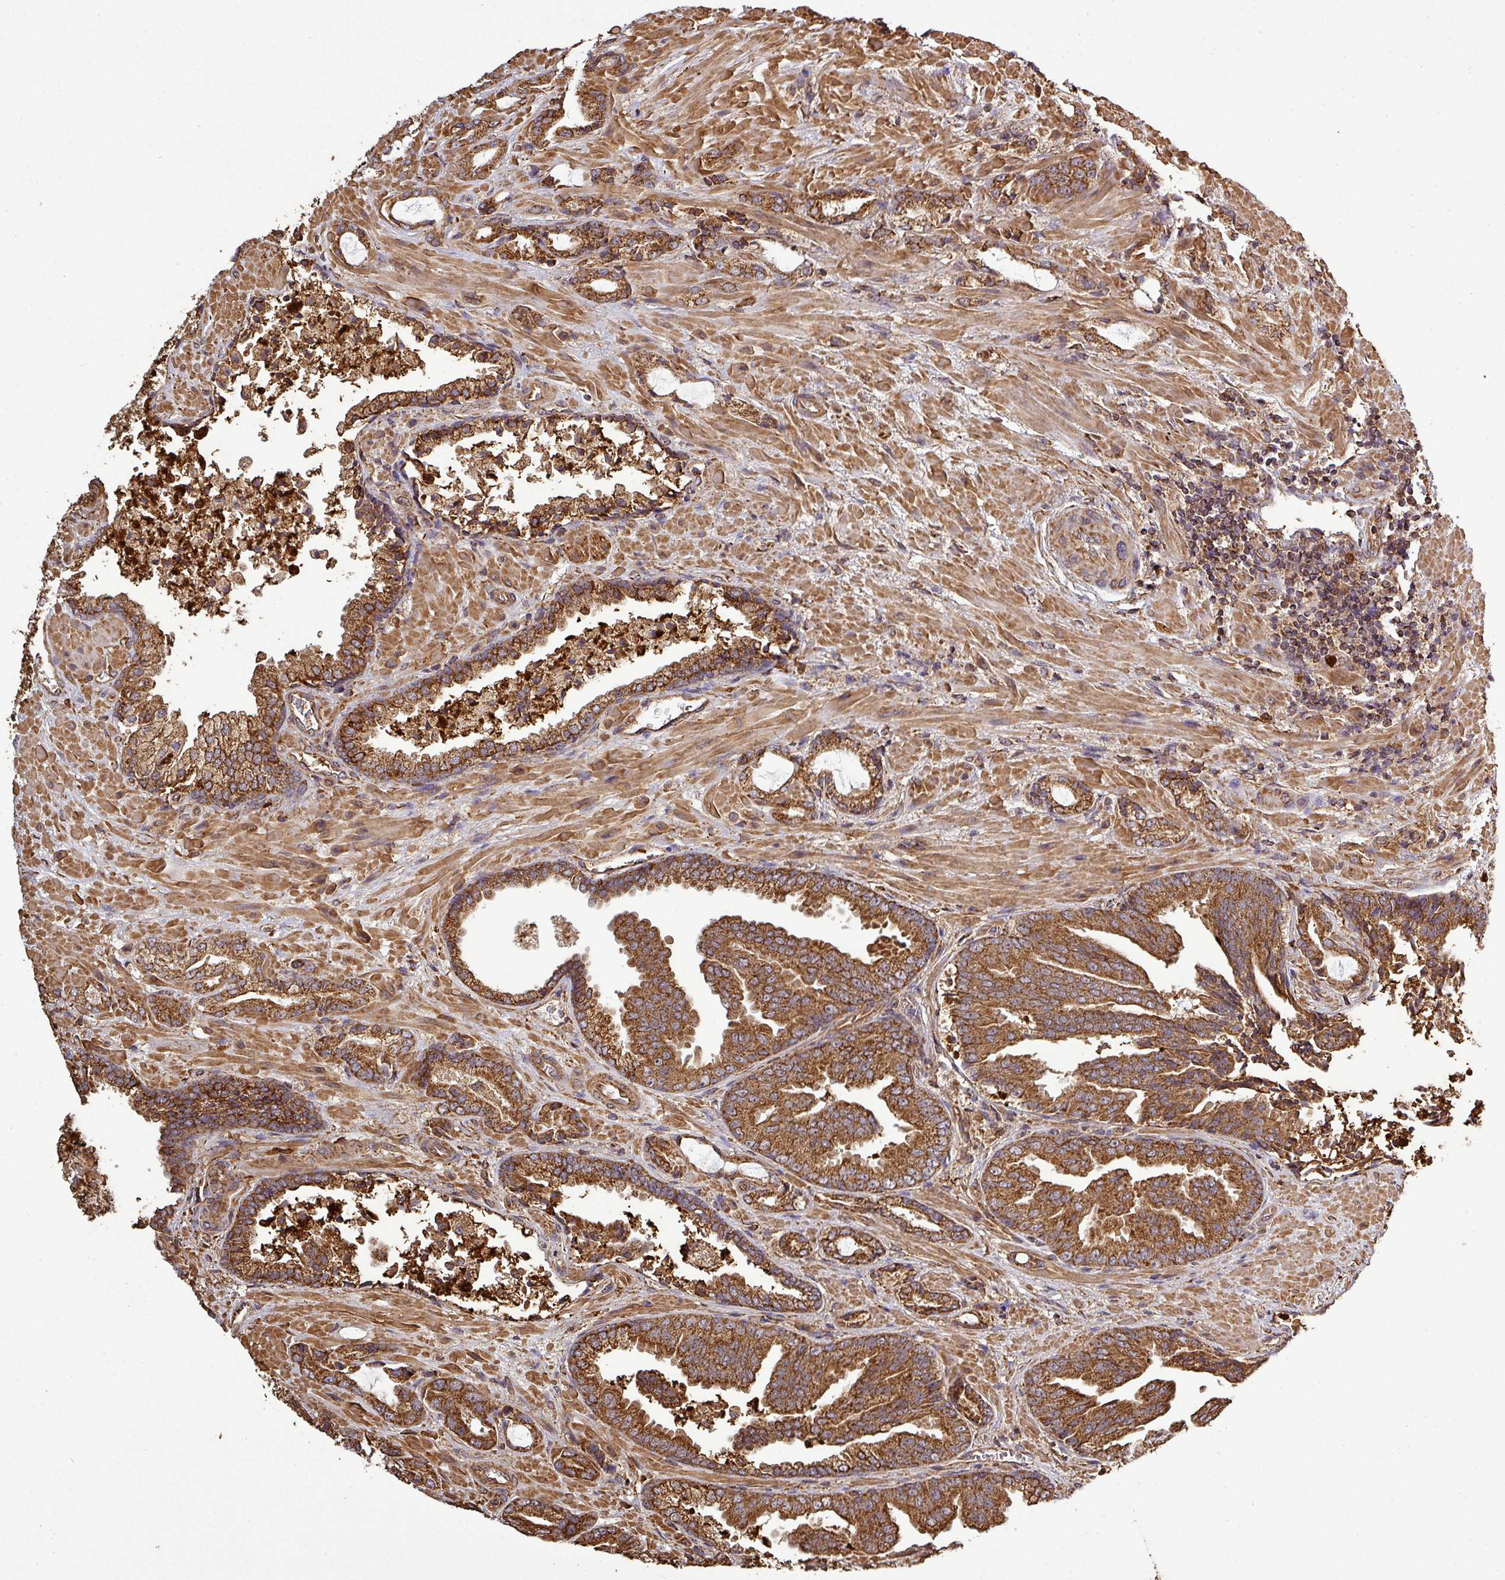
{"staining": {"intensity": "strong", "quantity": ">75%", "location": "cytoplasmic/membranous"}, "tissue": "prostate cancer", "cell_type": "Tumor cells", "image_type": "cancer", "snomed": [{"axis": "morphology", "description": "Adenocarcinoma, High grade"}, {"axis": "topography", "description": "Prostate"}], "caption": "Immunohistochemistry of human prostate cancer exhibits high levels of strong cytoplasmic/membranous staining in approximately >75% of tumor cells.", "gene": "PLEKHM1", "patient": {"sex": "male", "age": 68}}